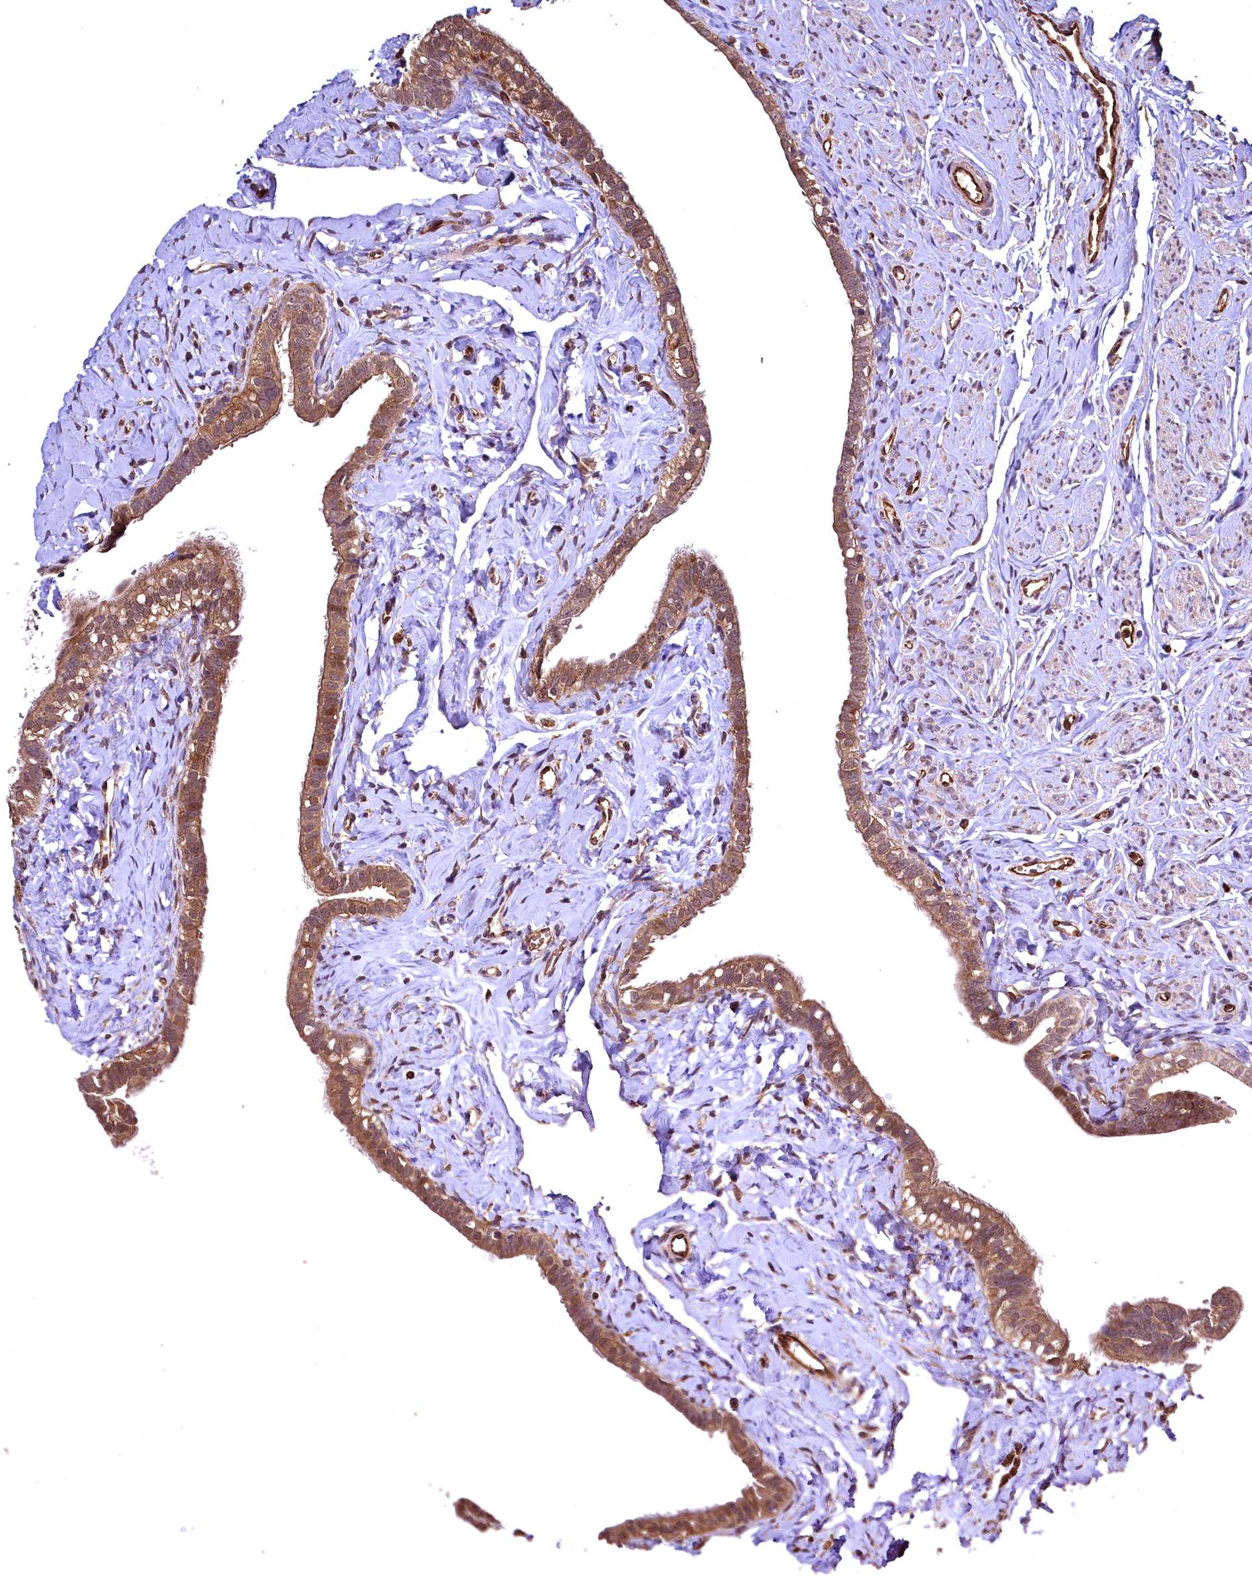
{"staining": {"intensity": "moderate", "quantity": "25%-75%", "location": "cytoplasmic/membranous"}, "tissue": "fallopian tube", "cell_type": "Glandular cells", "image_type": "normal", "snomed": [{"axis": "morphology", "description": "Normal tissue, NOS"}, {"axis": "topography", "description": "Fallopian tube"}], "caption": "This is an image of IHC staining of normal fallopian tube, which shows moderate positivity in the cytoplasmic/membranous of glandular cells.", "gene": "TBCEL", "patient": {"sex": "female", "age": 66}}